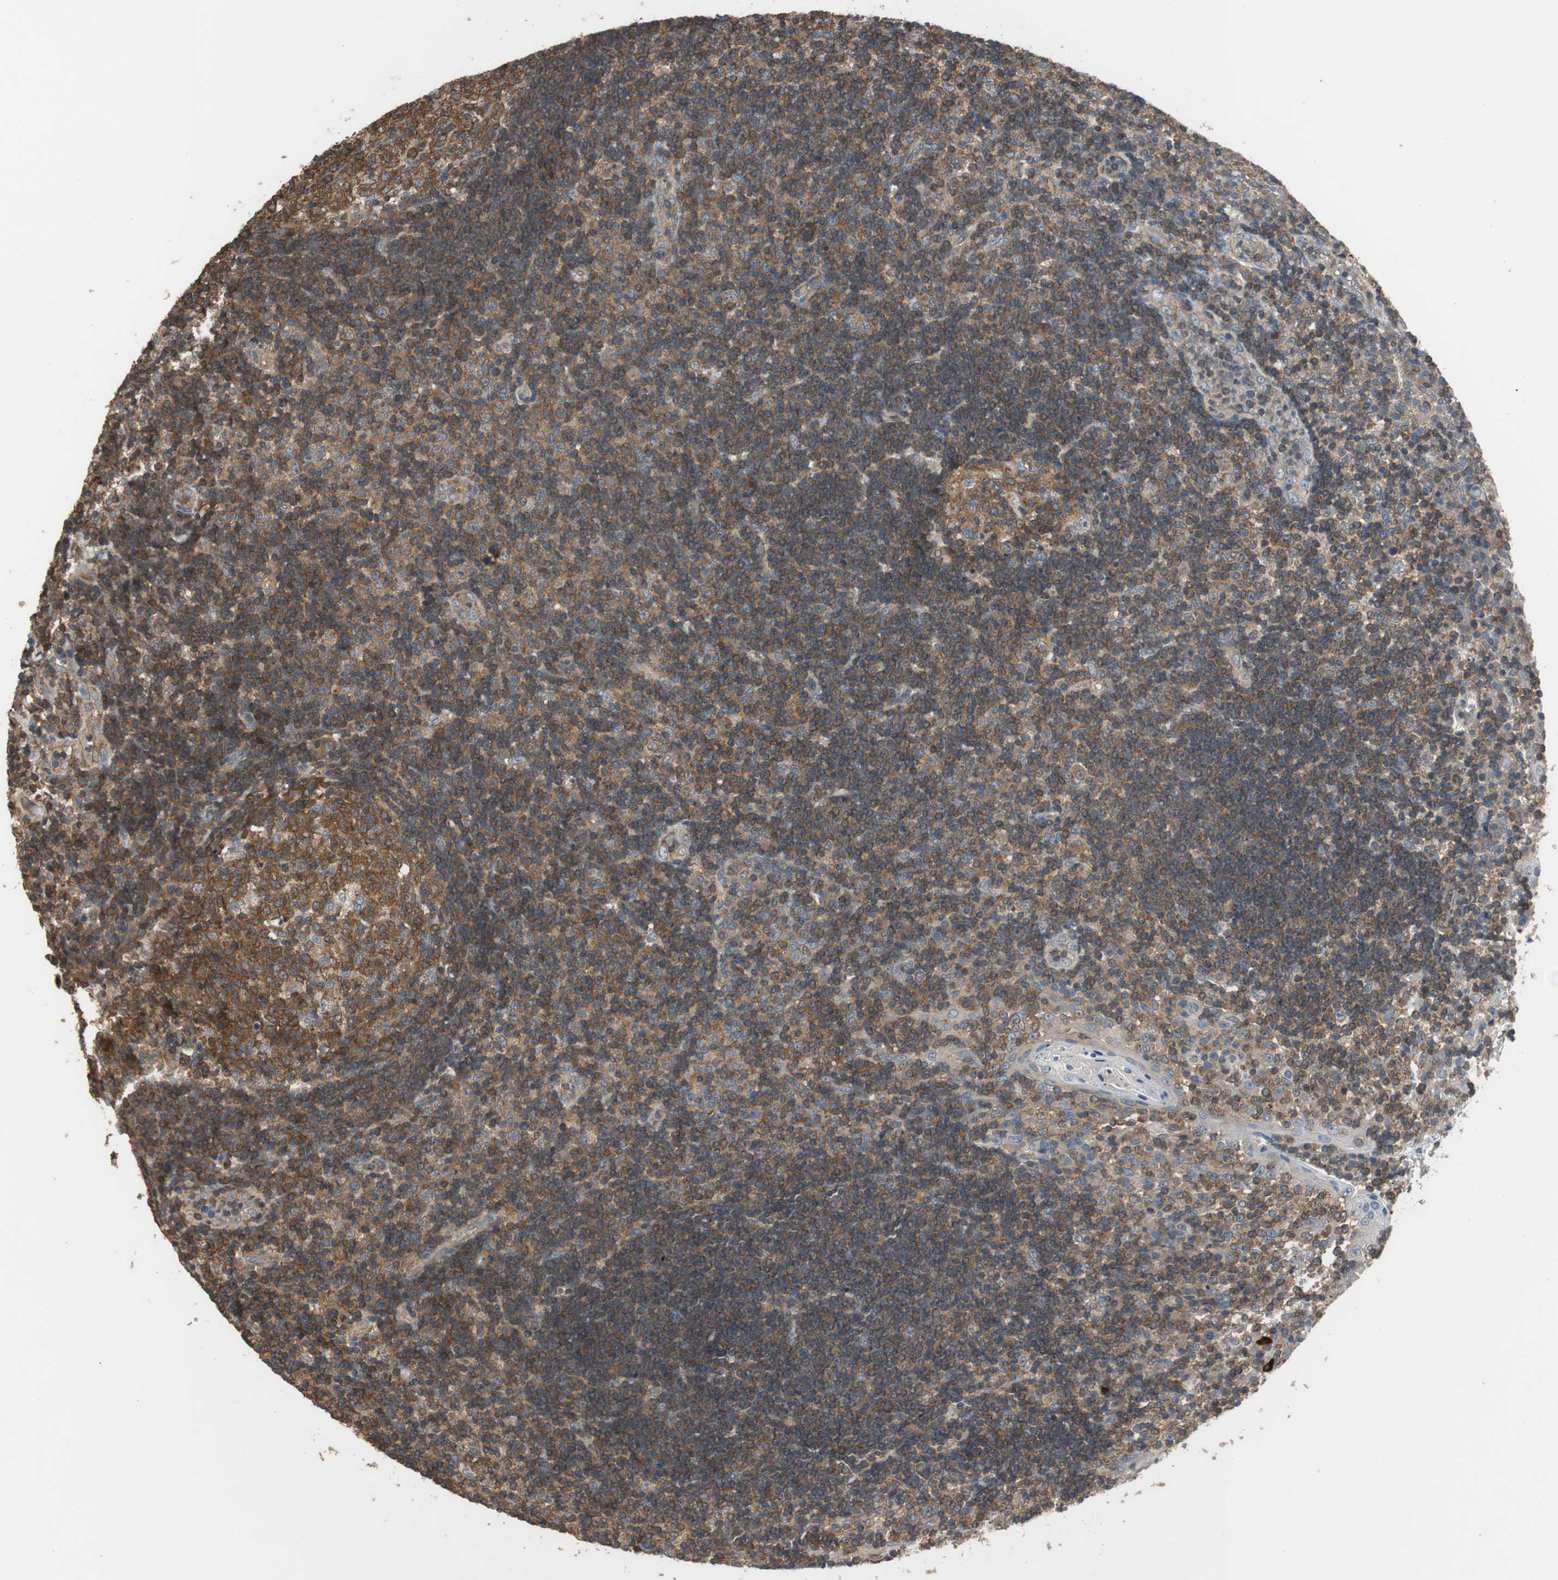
{"staining": {"intensity": "strong", "quantity": ">75%", "location": "cytoplasmic/membranous"}, "tissue": "tonsil", "cell_type": "Germinal center cells", "image_type": "normal", "snomed": [{"axis": "morphology", "description": "Normal tissue, NOS"}, {"axis": "topography", "description": "Tonsil"}], "caption": "This micrograph displays immunohistochemistry staining of unremarkable human tonsil, with high strong cytoplasmic/membranous positivity in about >75% of germinal center cells.", "gene": "MAP4K2", "patient": {"sex": "female", "age": 40}}